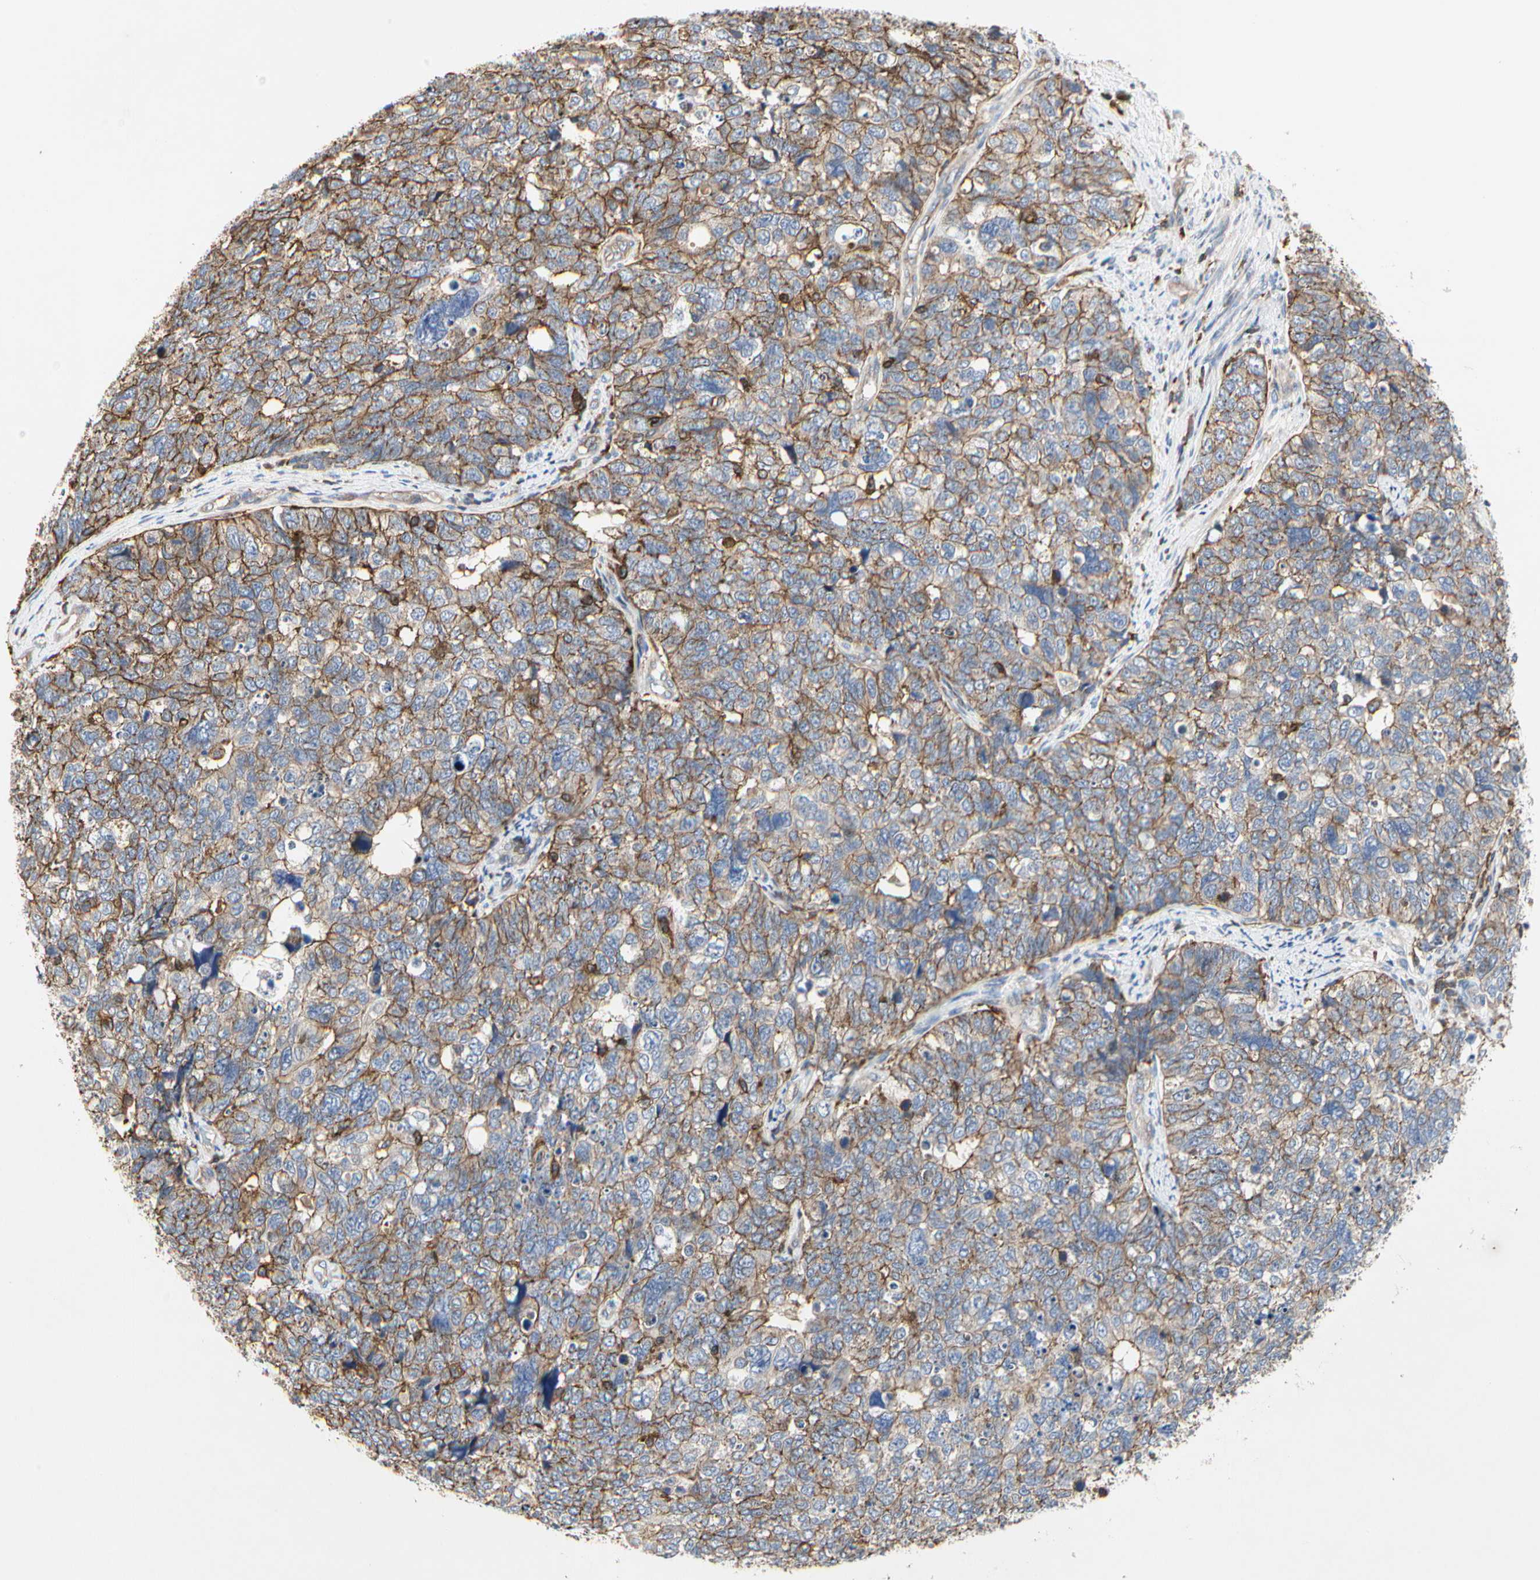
{"staining": {"intensity": "moderate", "quantity": ">75%", "location": "cytoplasmic/membranous"}, "tissue": "cervical cancer", "cell_type": "Tumor cells", "image_type": "cancer", "snomed": [{"axis": "morphology", "description": "Squamous cell carcinoma, NOS"}, {"axis": "topography", "description": "Cervix"}], "caption": "A medium amount of moderate cytoplasmic/membranous positivity is present in approximately >75% of tumor cells in cervical cancer (squamous cell carcinoma) tissue.", "gene": "NAPG", "patient": {"sex": "female", "age": 63}}